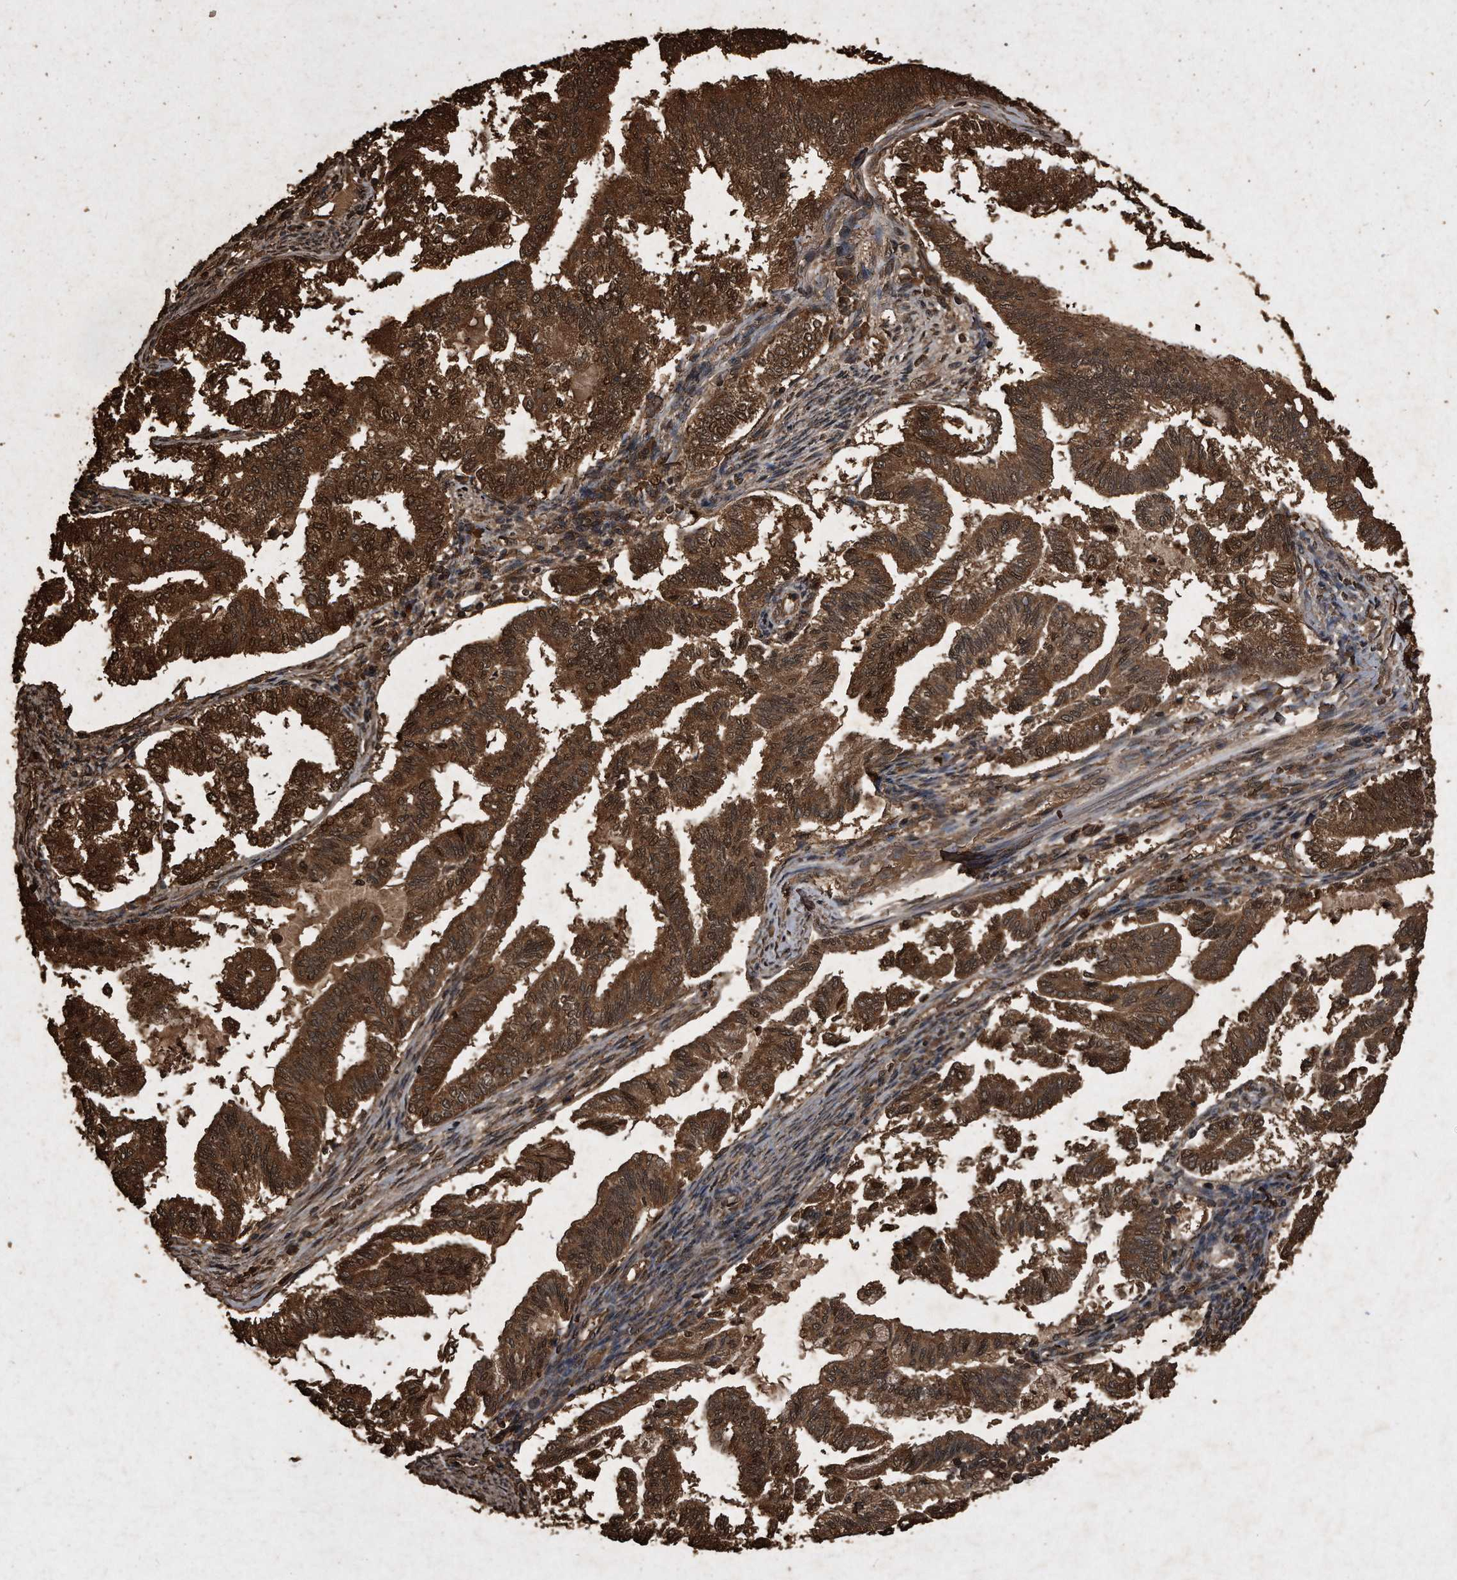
{"staining": {"intensity": "strong", "quantity": ">75%", "location": "cytoplasmic/membranous,nuclear"}, "tissue": "endometrial cancer", "cell_type": "Tumor cells", "image_type": "cancer", "snomed": [{"axis": "morphology", "description": "Adenocarcinoma, NOS"}, {"axis": "topography", "description": "Endometrium"}], "caption": "Protein expression analysis of adenocarcinoma (endometrial) demonstrates strong cytoplasmic/membranous and nuclear staining in about >75% of tumor cells. Nuclei are stained in blue.", "gene": "CFLAR", "patient": {"sex": "female", "age": 79}}